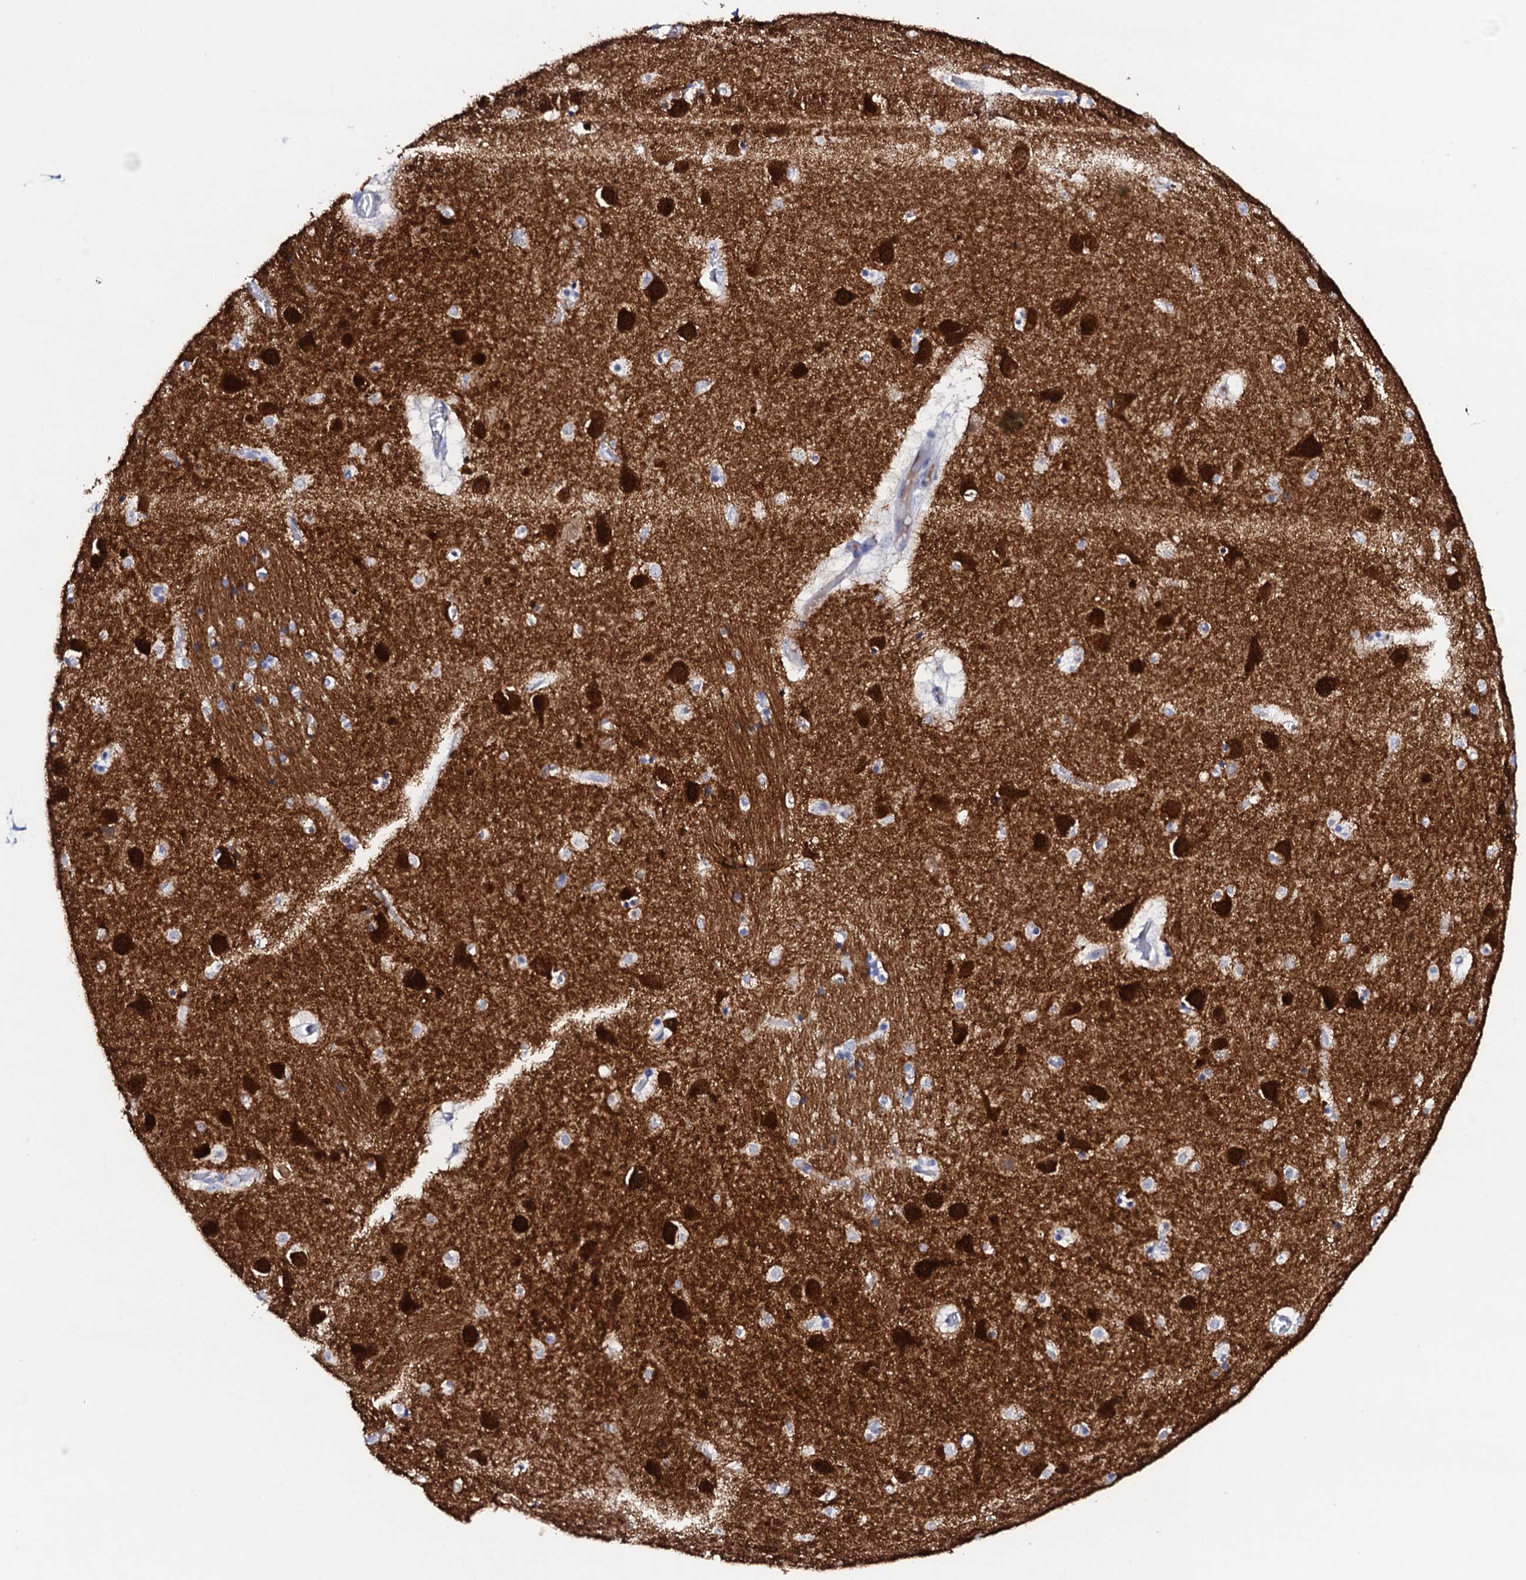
{"staining": {"intensity": "negative", "quantity": "none", "location": "none"}, "tissue": "caudate", "cell_type": "Glial cells", "image_type": "normal", "snomed": [{"axis": "morphology", "description": "Normal tissue, NOS"}, {"axis": "topography", "description": "Lateral ventricle wall"}], "caption": "Immunohistochemistry photomicrograph of benign human caudate stained for a protein (brown), which reveals no staining in glial cells. (DAB (3,3'-diaminobenzidine) immunohistochemistry with hematoxylin counter stain).", "gene": "FBXL16", "patient": {"sex": "male", "age": 70}}